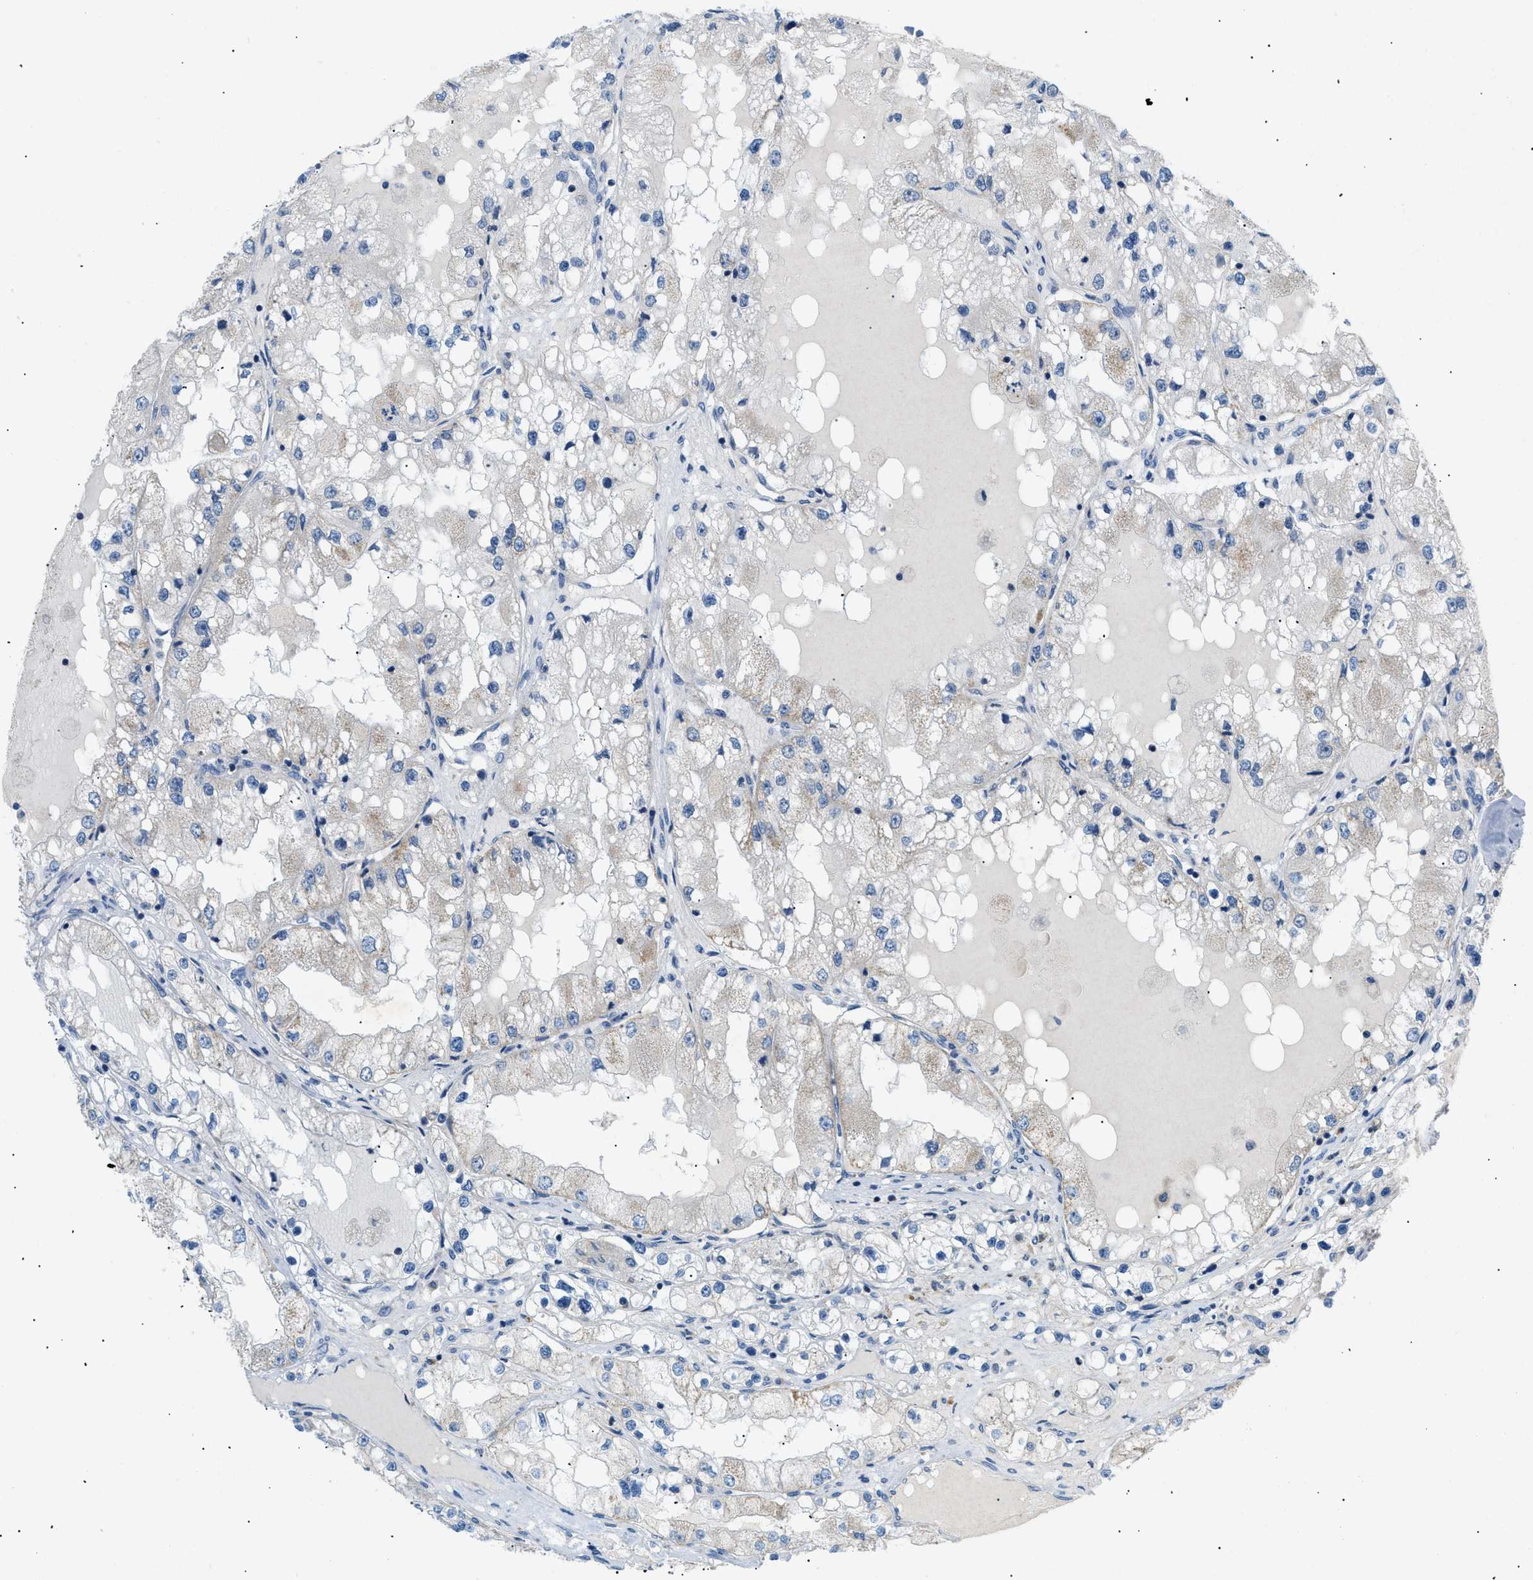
{"staining": {"intensity": "negative", "quantity": "none", "location": "none"}, "tissue": "renal cancer", "cell_type": "Tumor cells", "image_type": "cancer", "snomed": [{"axis": "morphology", "description": "Adenocarcinoma, NOS"}, {"axis": "topography", "description": "Kidney"}], "caption": "A high-resolution photomicrograph shows immunohistochemistry staining of adenocarcinoma (renal), which reveals no significant positivity in tumor cells.", "gene": "ILDR1", "patient": {"sex": "male", "age": 68}}